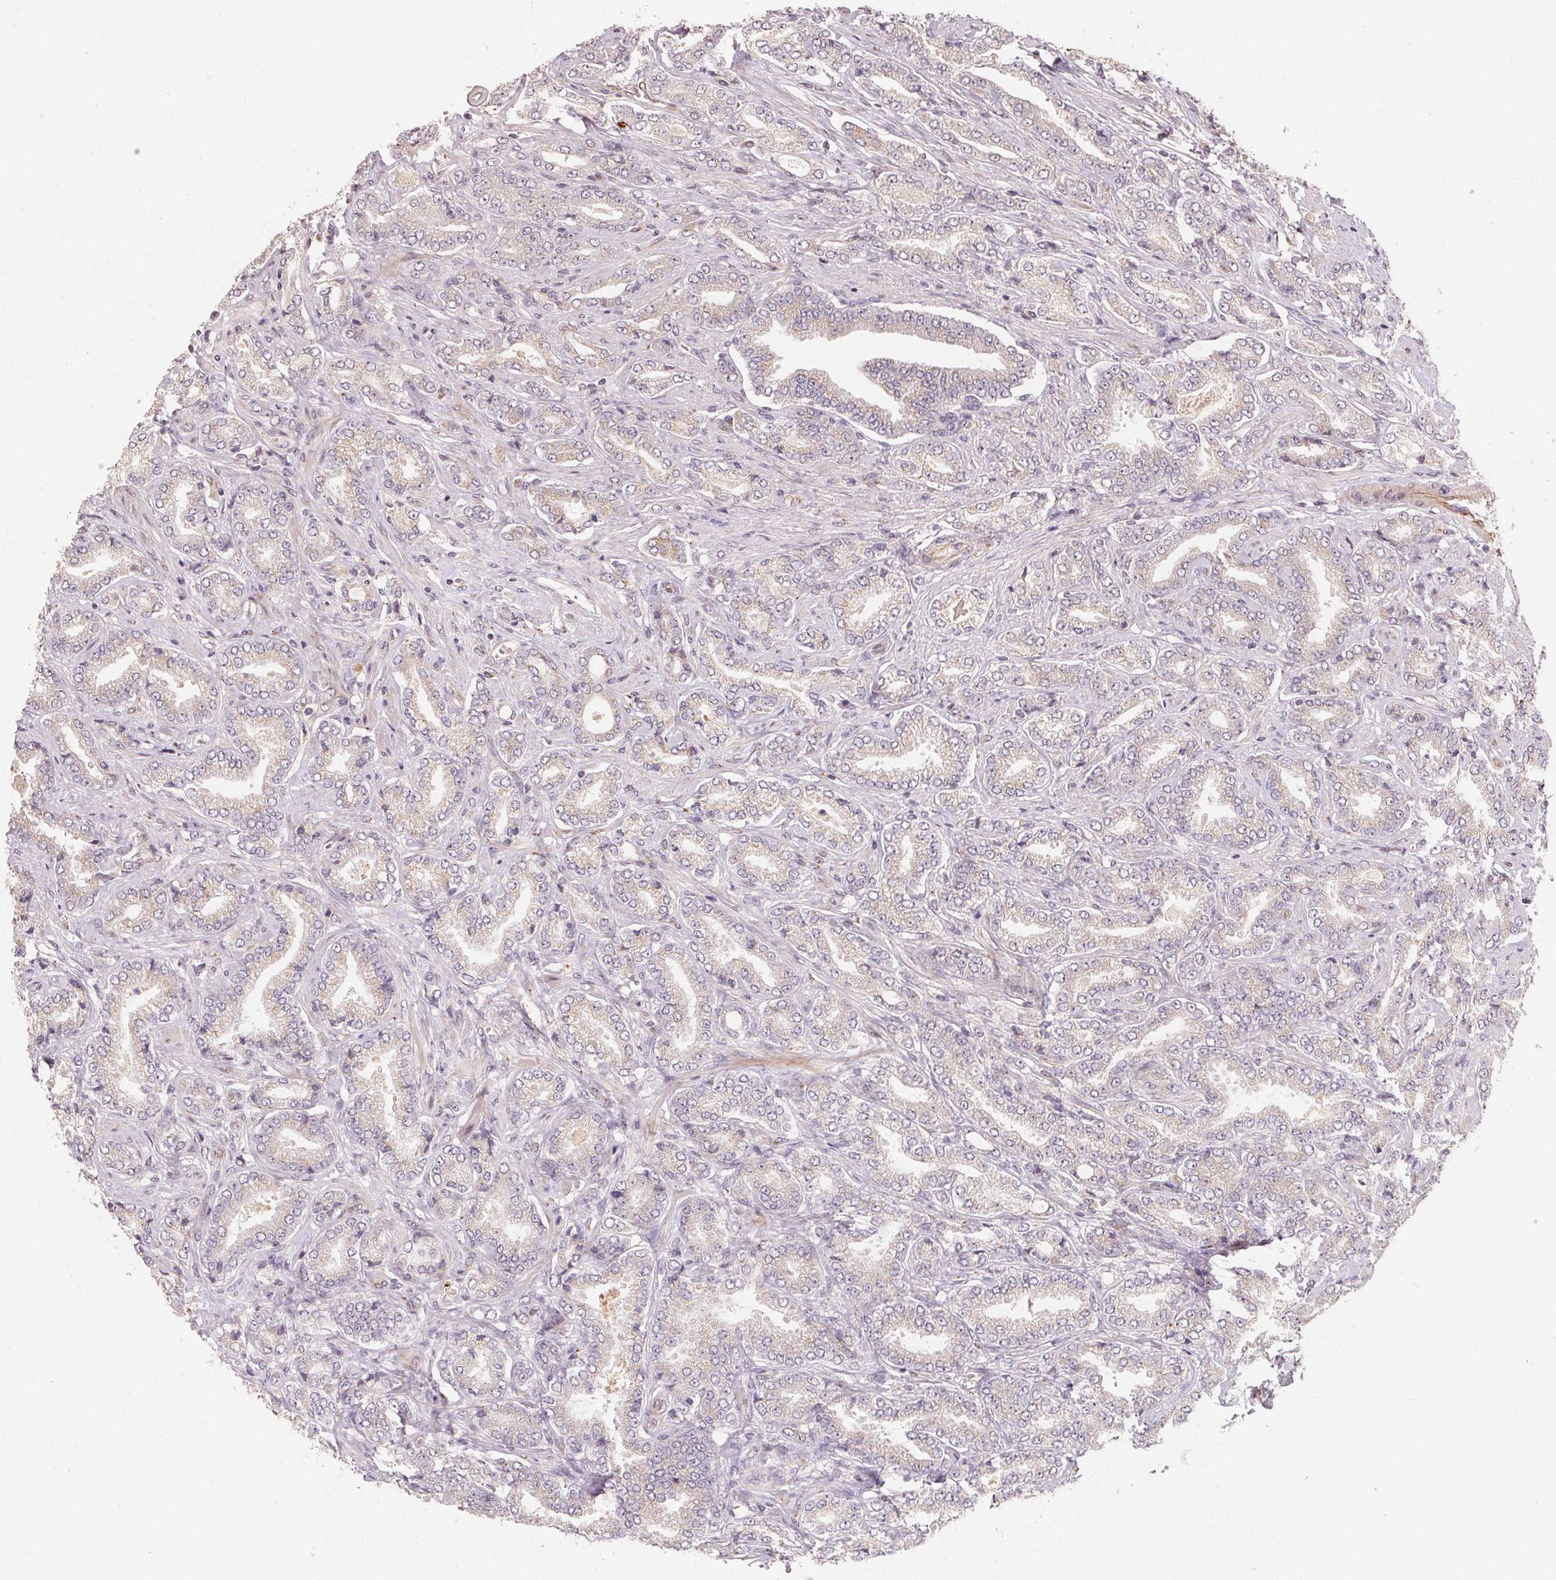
{"staining": {"intensity": "weak", "quantity": "<25%", "location": "cytoplasmic/membranous"}, "tissue": "prostate cancer", "cell_type": "Tumor cells", "image_type": "cancer", "snomed": [{"axis": "morphology", "description": "Adenocarcinoma, NOS"}, {"axis": "topography", "description": "Prostate"}], "caption": "DAB (3,3'-diaminobenzidine) immunohistochemical staining of adenocarcinoma (prostate) reveals no significant positivity in tumor cells. (Brightfield microscopy of DAB (3,3'-diaminobenzidine) IHC at high magnification).", "gene": "TSPAN12", "patient": {"sex": "male", "age": 64}}